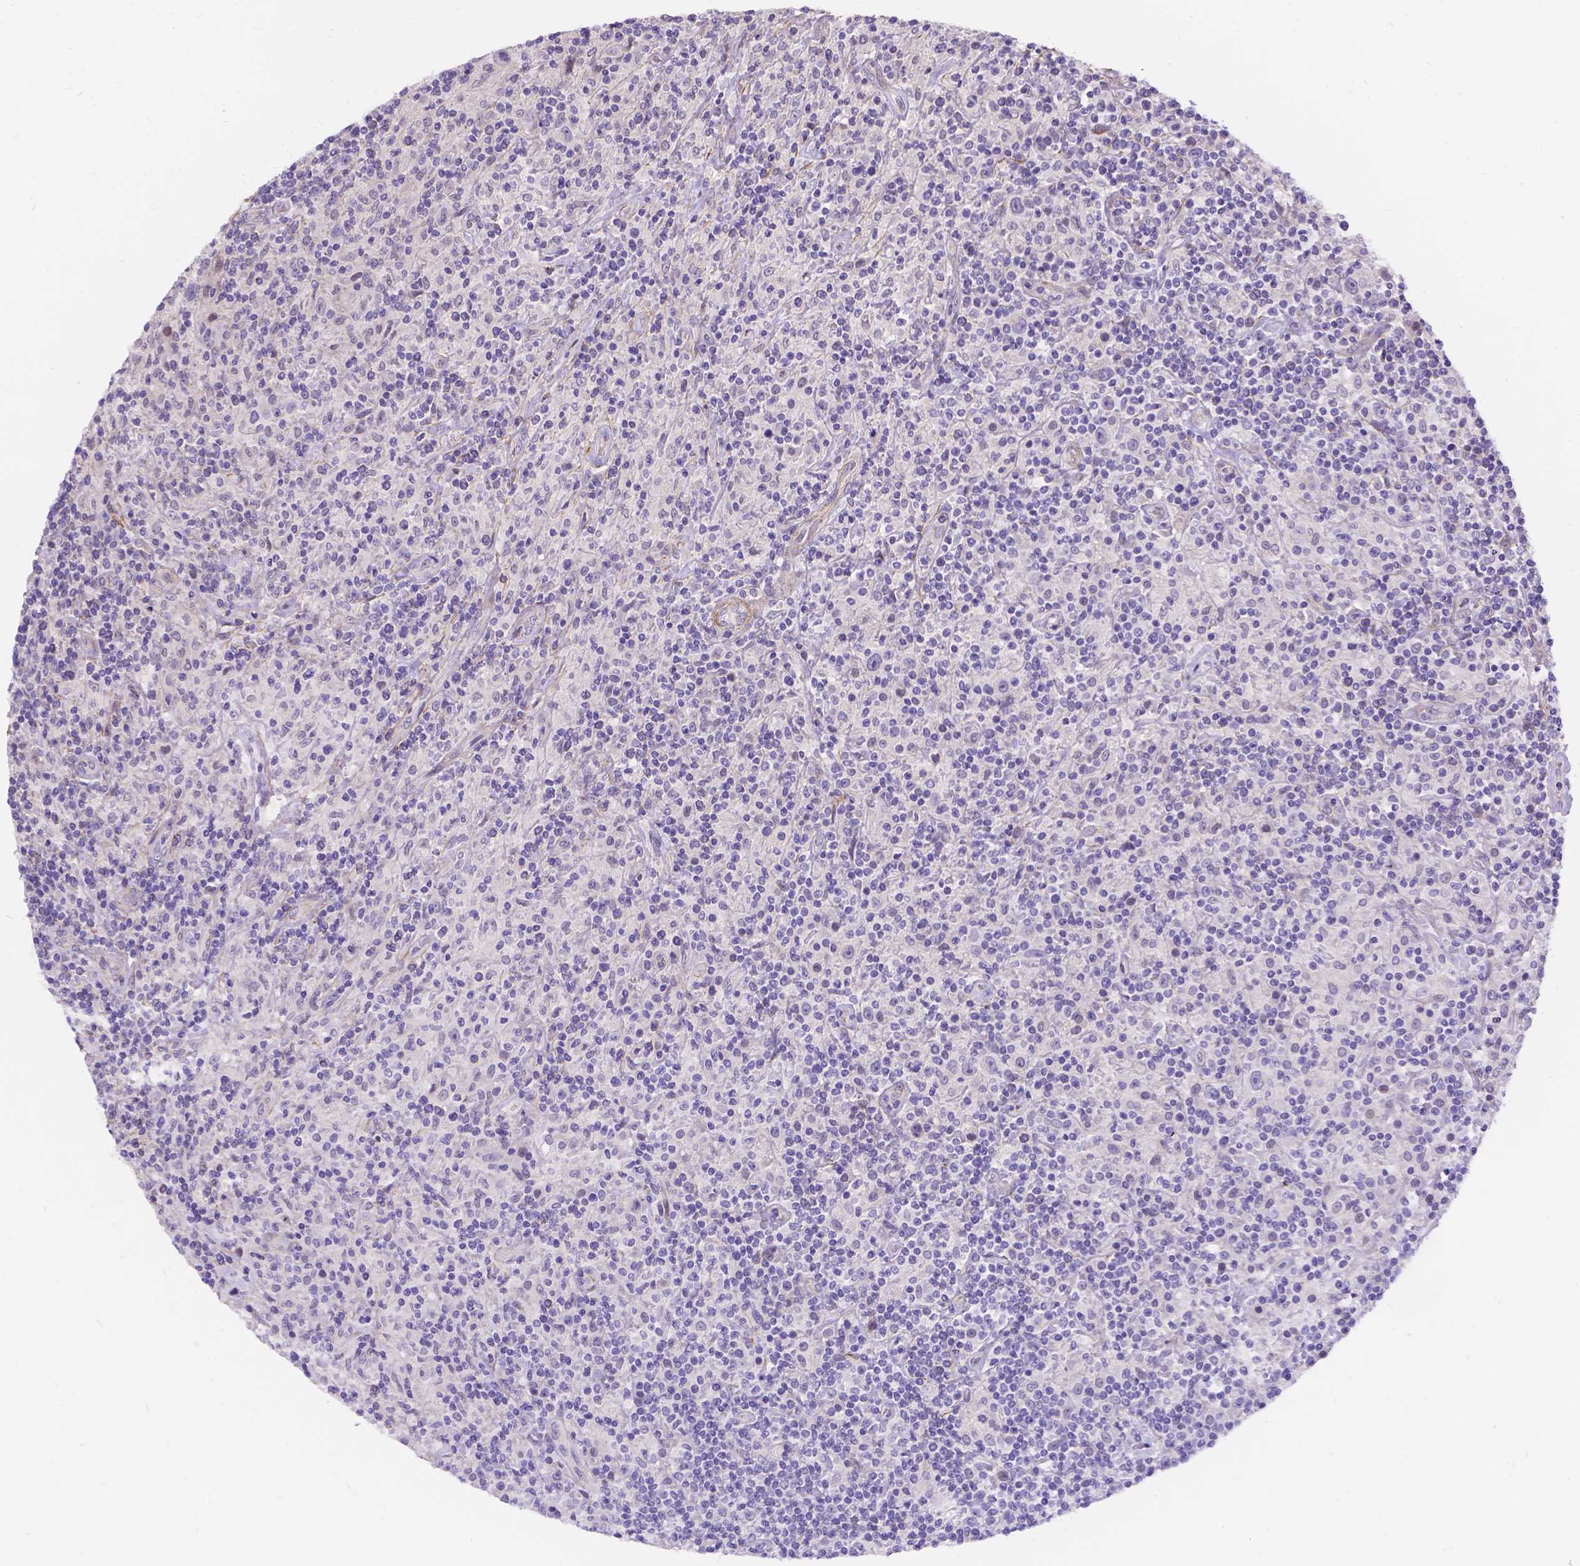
{"staining": {"intensity": "negative", "quantity": "none", "location": "none"}, "tissue": "lymphoma", "cell_type": "Tumor cells", "image_type": "cancer", "snomed": [{"axis": "morphology", "description": "Hodgkin's disease, NOS"}, {"axis": "topography", "description": "Lymph node"}], "caption": "This image is of lymphoma stained with immunohistochemistry to label a protein in brown with the nuclei are counter-stained blue. There is no positivity in tumor cells.", "gene": "PALS1", "patient": {"sex": "male", "age": 70}}